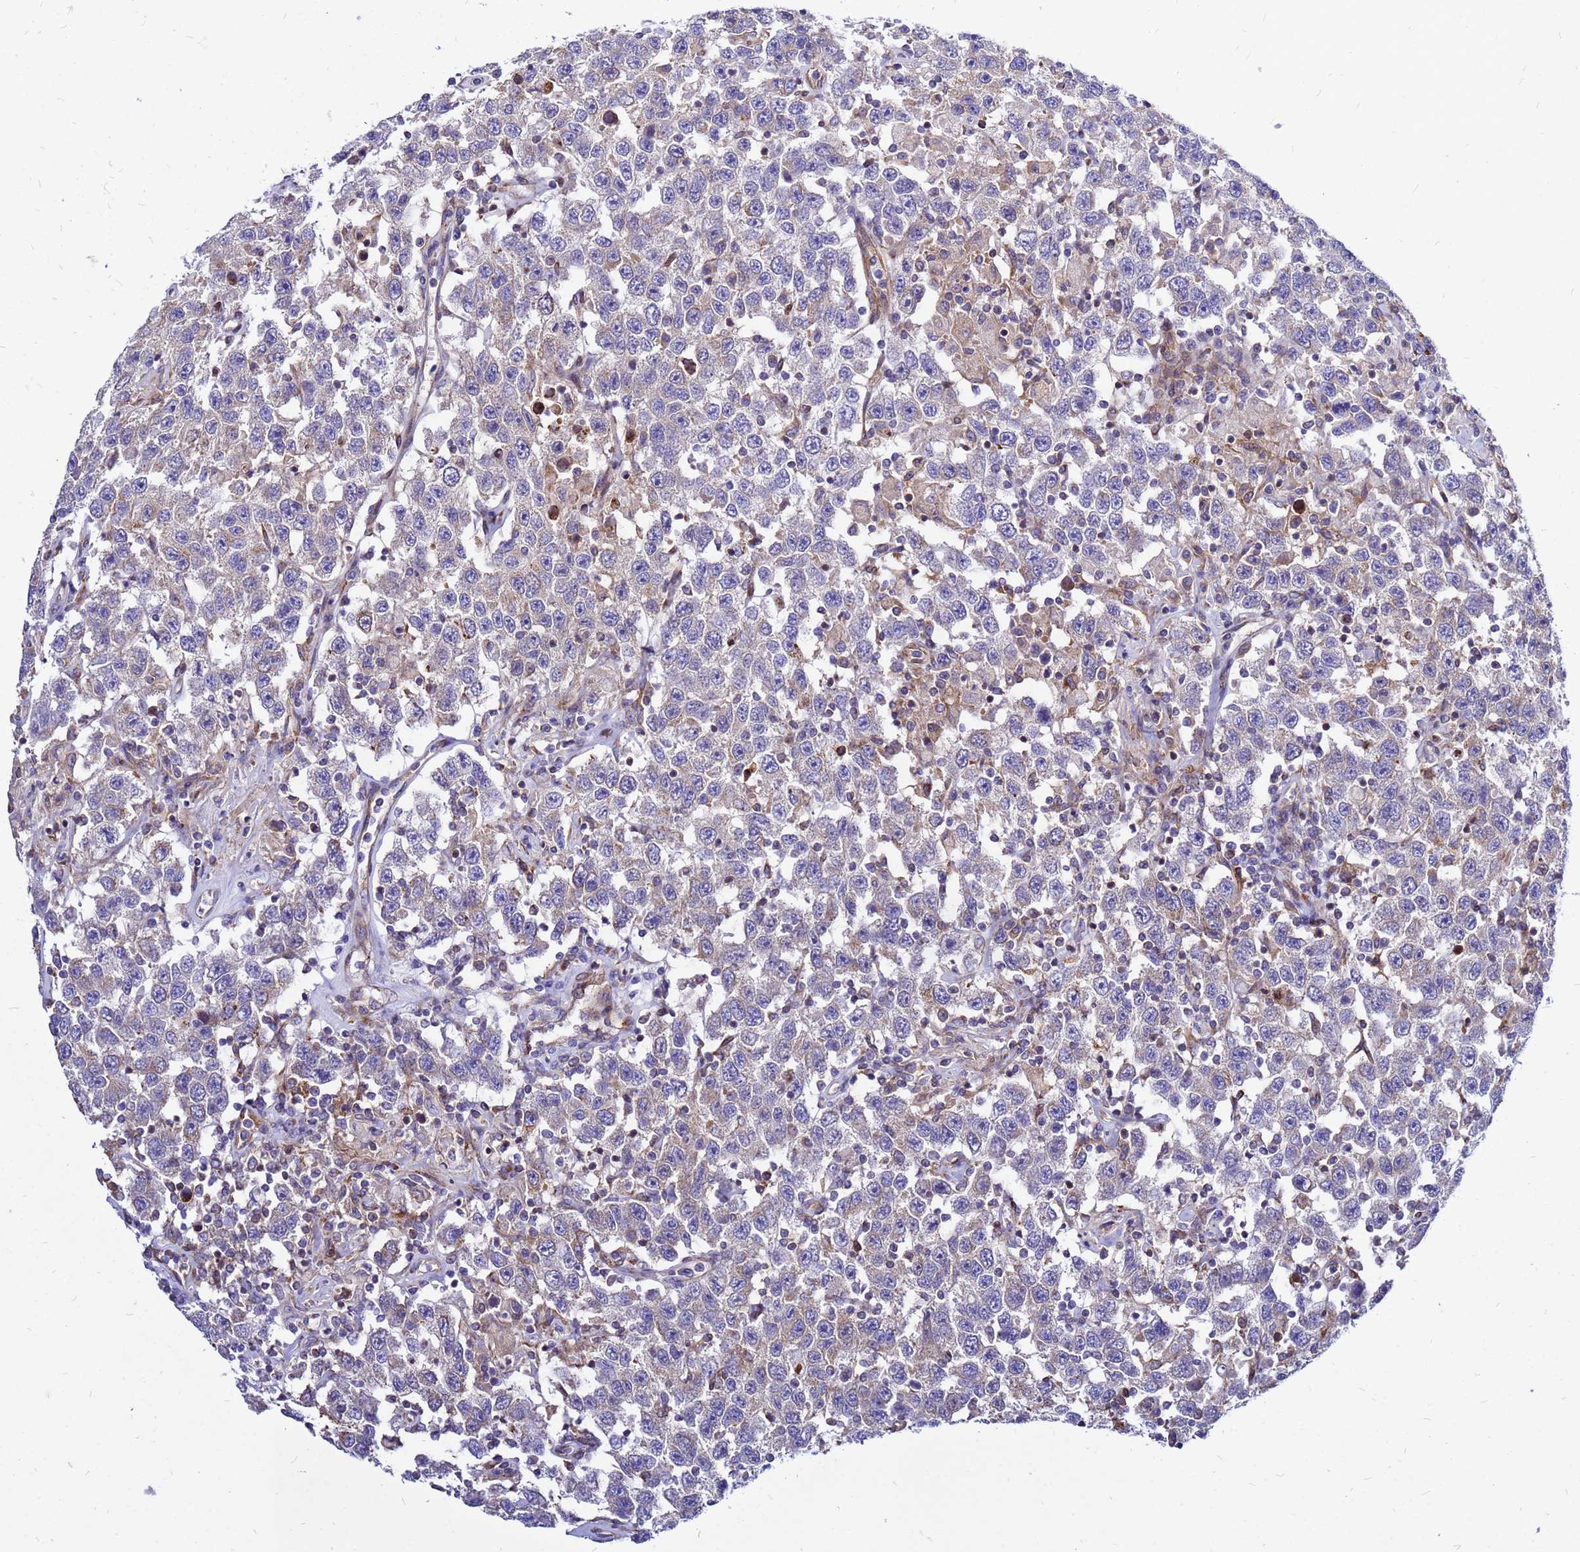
{"staining": {"intensity": "weak", "quantity": "<25%", "location": "cytoplasmic/membranous"}, "tissue": "testis cancer", "cell_type": "Tumor cells", "image_type": "cancer", "snomed": [{"axis": "morphology", "description": "Seminoma, NOS"}, {"axis": "topography", "description": "Testis"}], "caption": "Tumor cells show no significant protein positivity in testis cancer (seminoma).", "gene": "FHIP1A", "patient": {"sex": "male", "age": 41}}